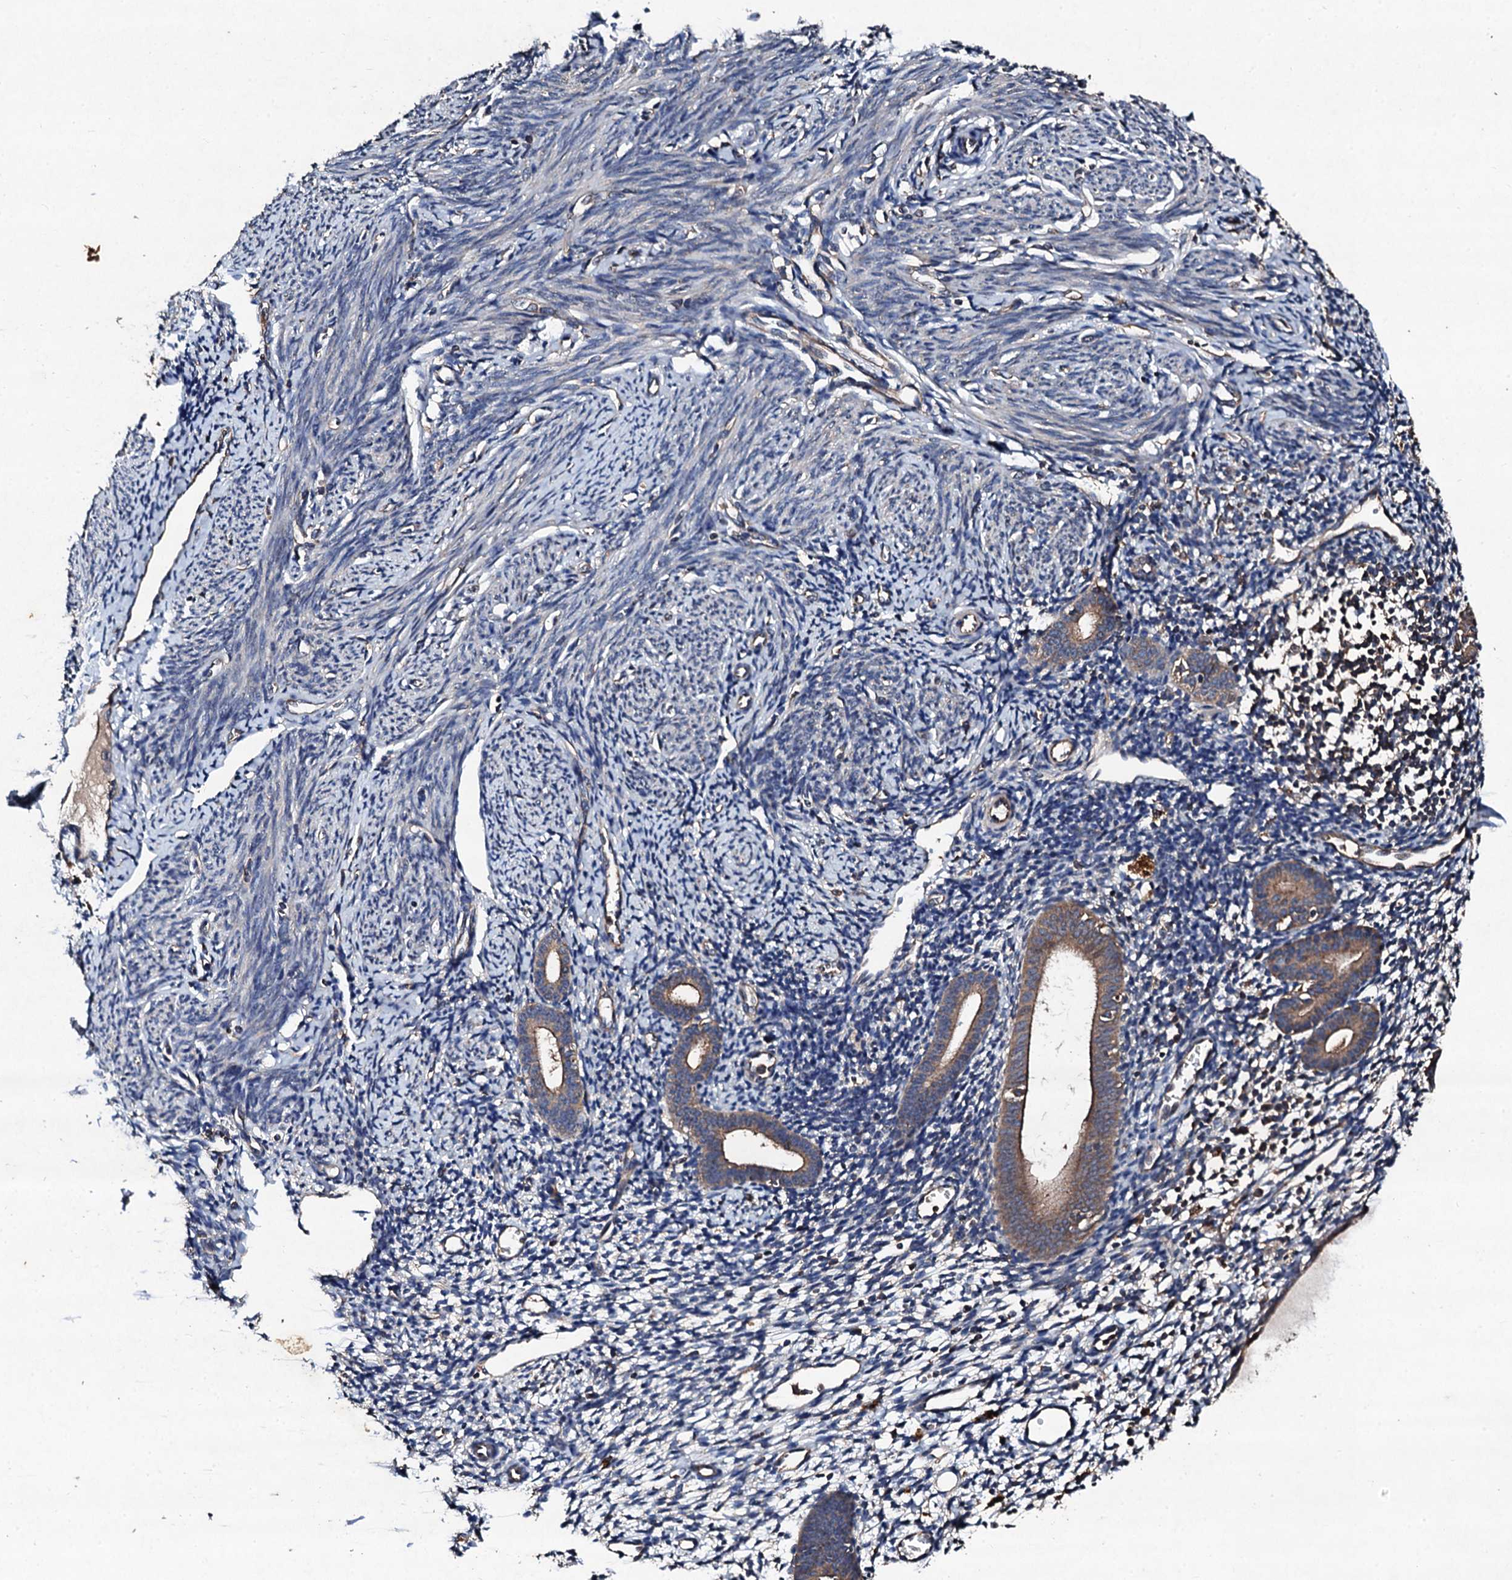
{"staining": {"intensity": "negative", "quantity": "none", "location": "none"}, "tissue": "endometrium", "cell_type": "Cells in endometrial stroma", "image_type": "normal", "snomed": [{"axis": "morphology", "description": "Normal tissue, NOS"}, {"axis": "topography", "description": "Endometrium"}], "caption": "This is a image of IHC staining of benign endometrium, which shows no positivity in cells in endometrial stroma. Nuclei are stained in blue.", "gene": "KERA", "patient": {"sex": "female", "age": 56}}